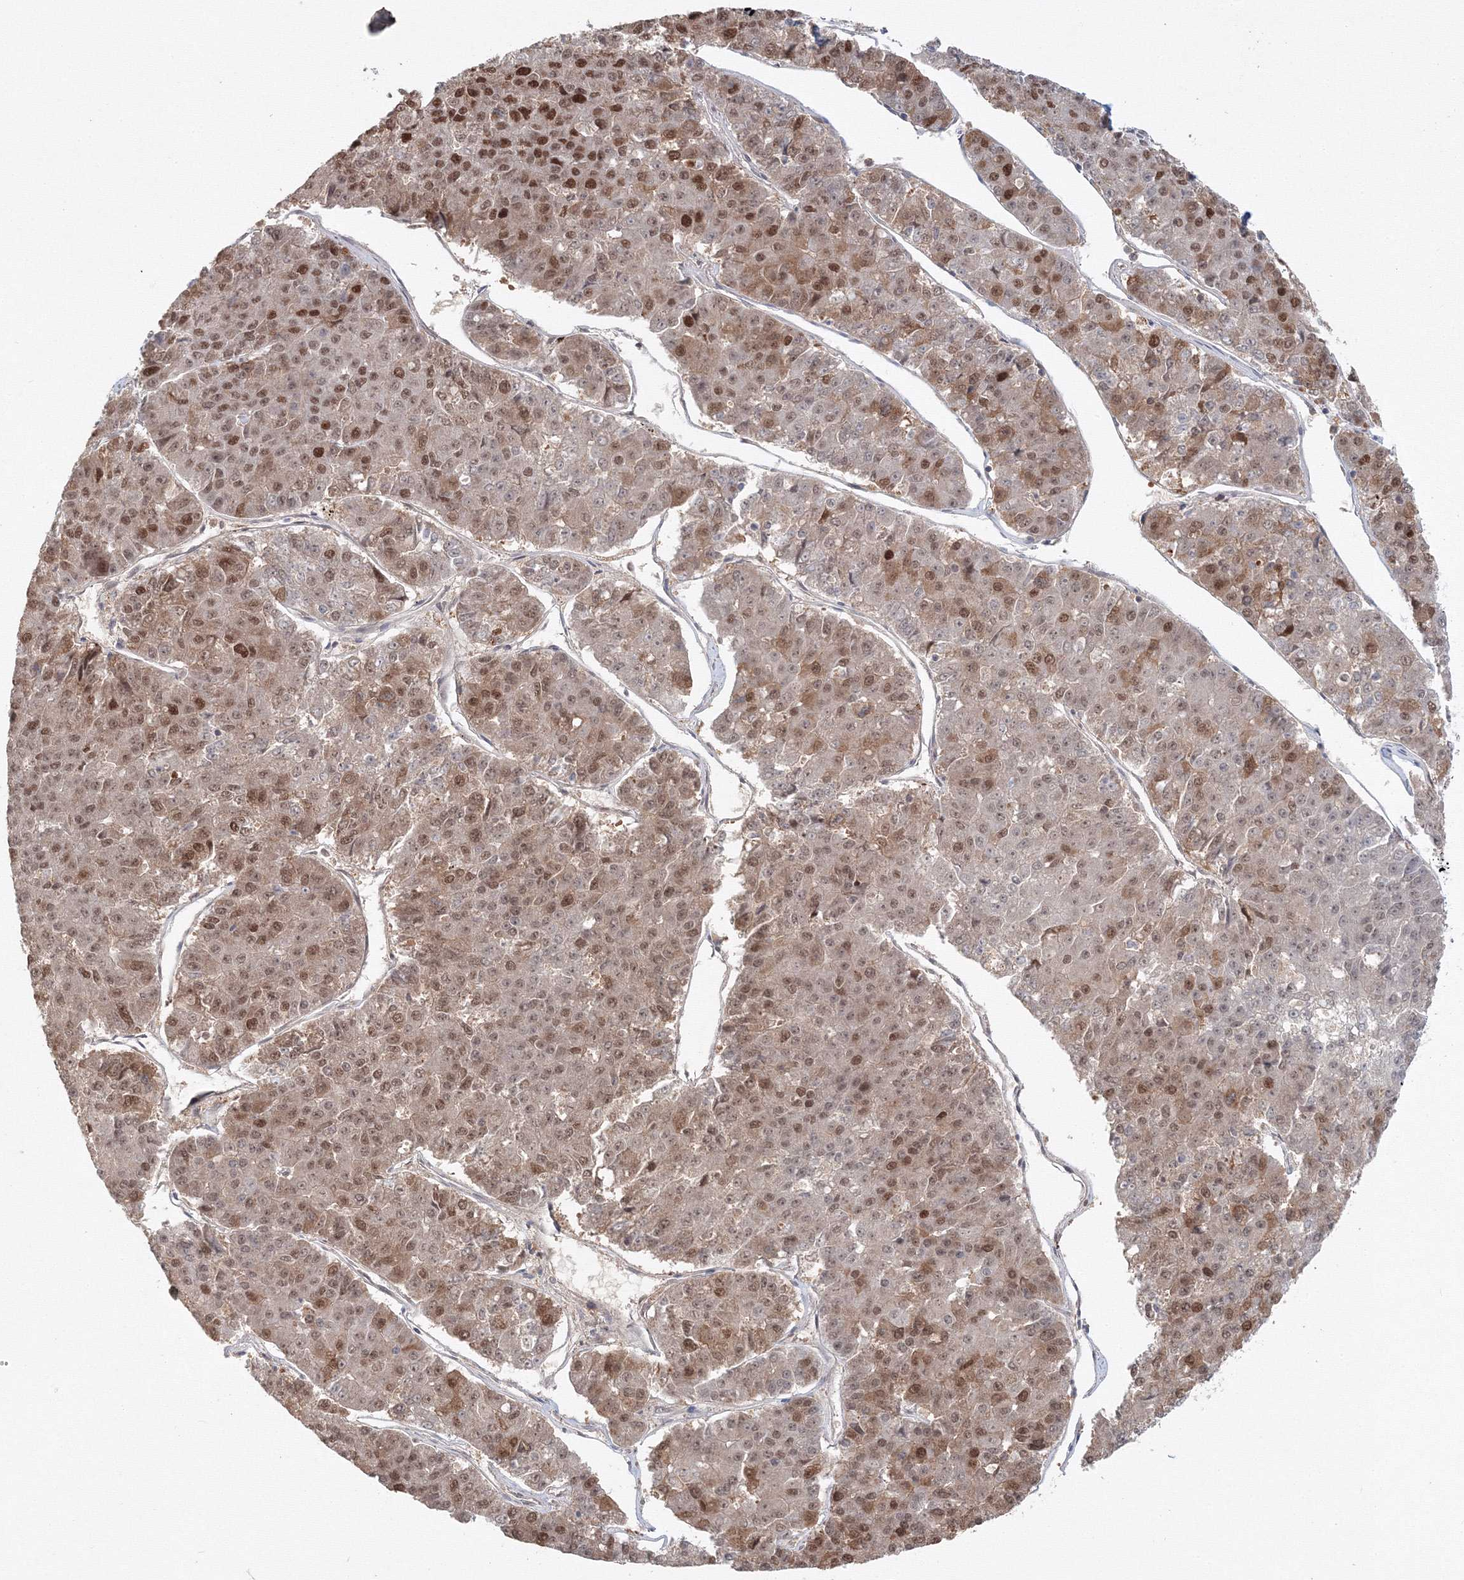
{"staining": {"intensity": "moderate", "quantity": ">75%", "location": "nuclear"}, "tissue": "pancreatic cancer", "cell_type": "Tumor cells", "image_type": "cancer", "snomed": [{"axis": "morphology", "description": "Adenocarcinoma, NOS"}, {"axis": "topography", "description": "Pancreas"}], "caption": "Immunohistochemistry (IHC) of human adenocarcinoma (pancreatic) exhibits medium levels of moderate nuclear staining in approximately >75% of tumor cells.", "gene": "IWS1", "patient": {"sex": "male", "age": 50}}